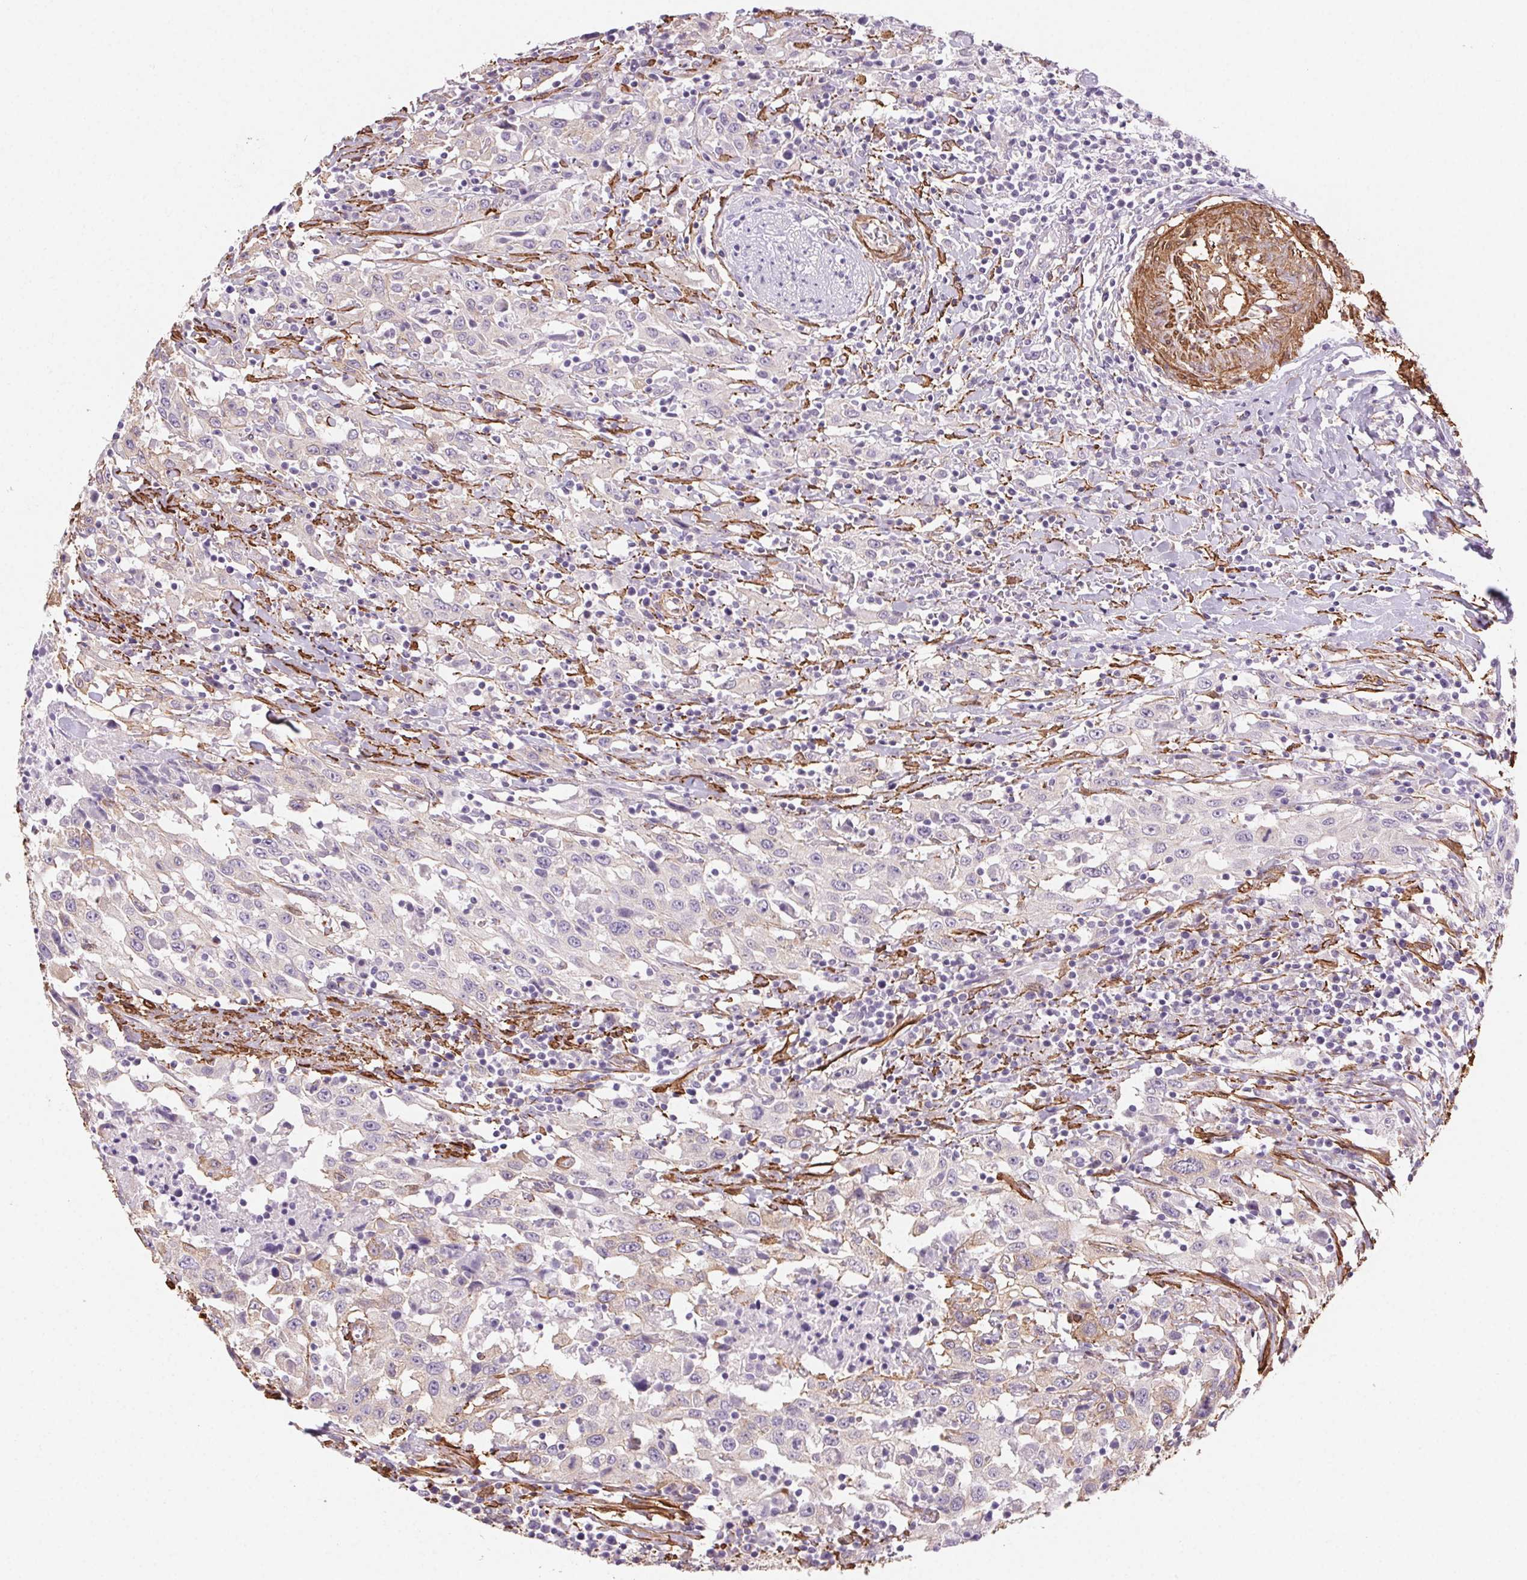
{"staining": {"intensity": "negative", "quantity": "none", "location": "none"}, "tissue": "urothelial cancer", "cell_type": "Tumor cells", "image_type": "cancer", "snomed": [{"axis": "morphology", "description": "Urothelial carcinoma, High grade"}, {"axis": "topography", "description": "Urinary bladder"}], "caption": "Immunohistochemical staining of human urothelial carcinoma (high-grade) demonstrates no significant staining in tumor cells. (DAB (3,3'-diaminobenzidine) immunohistochemistry visualized using brightfield microscopy, high magnification).", "gene": "GPX8", "patient": {"sex": "male", "age": 61}}